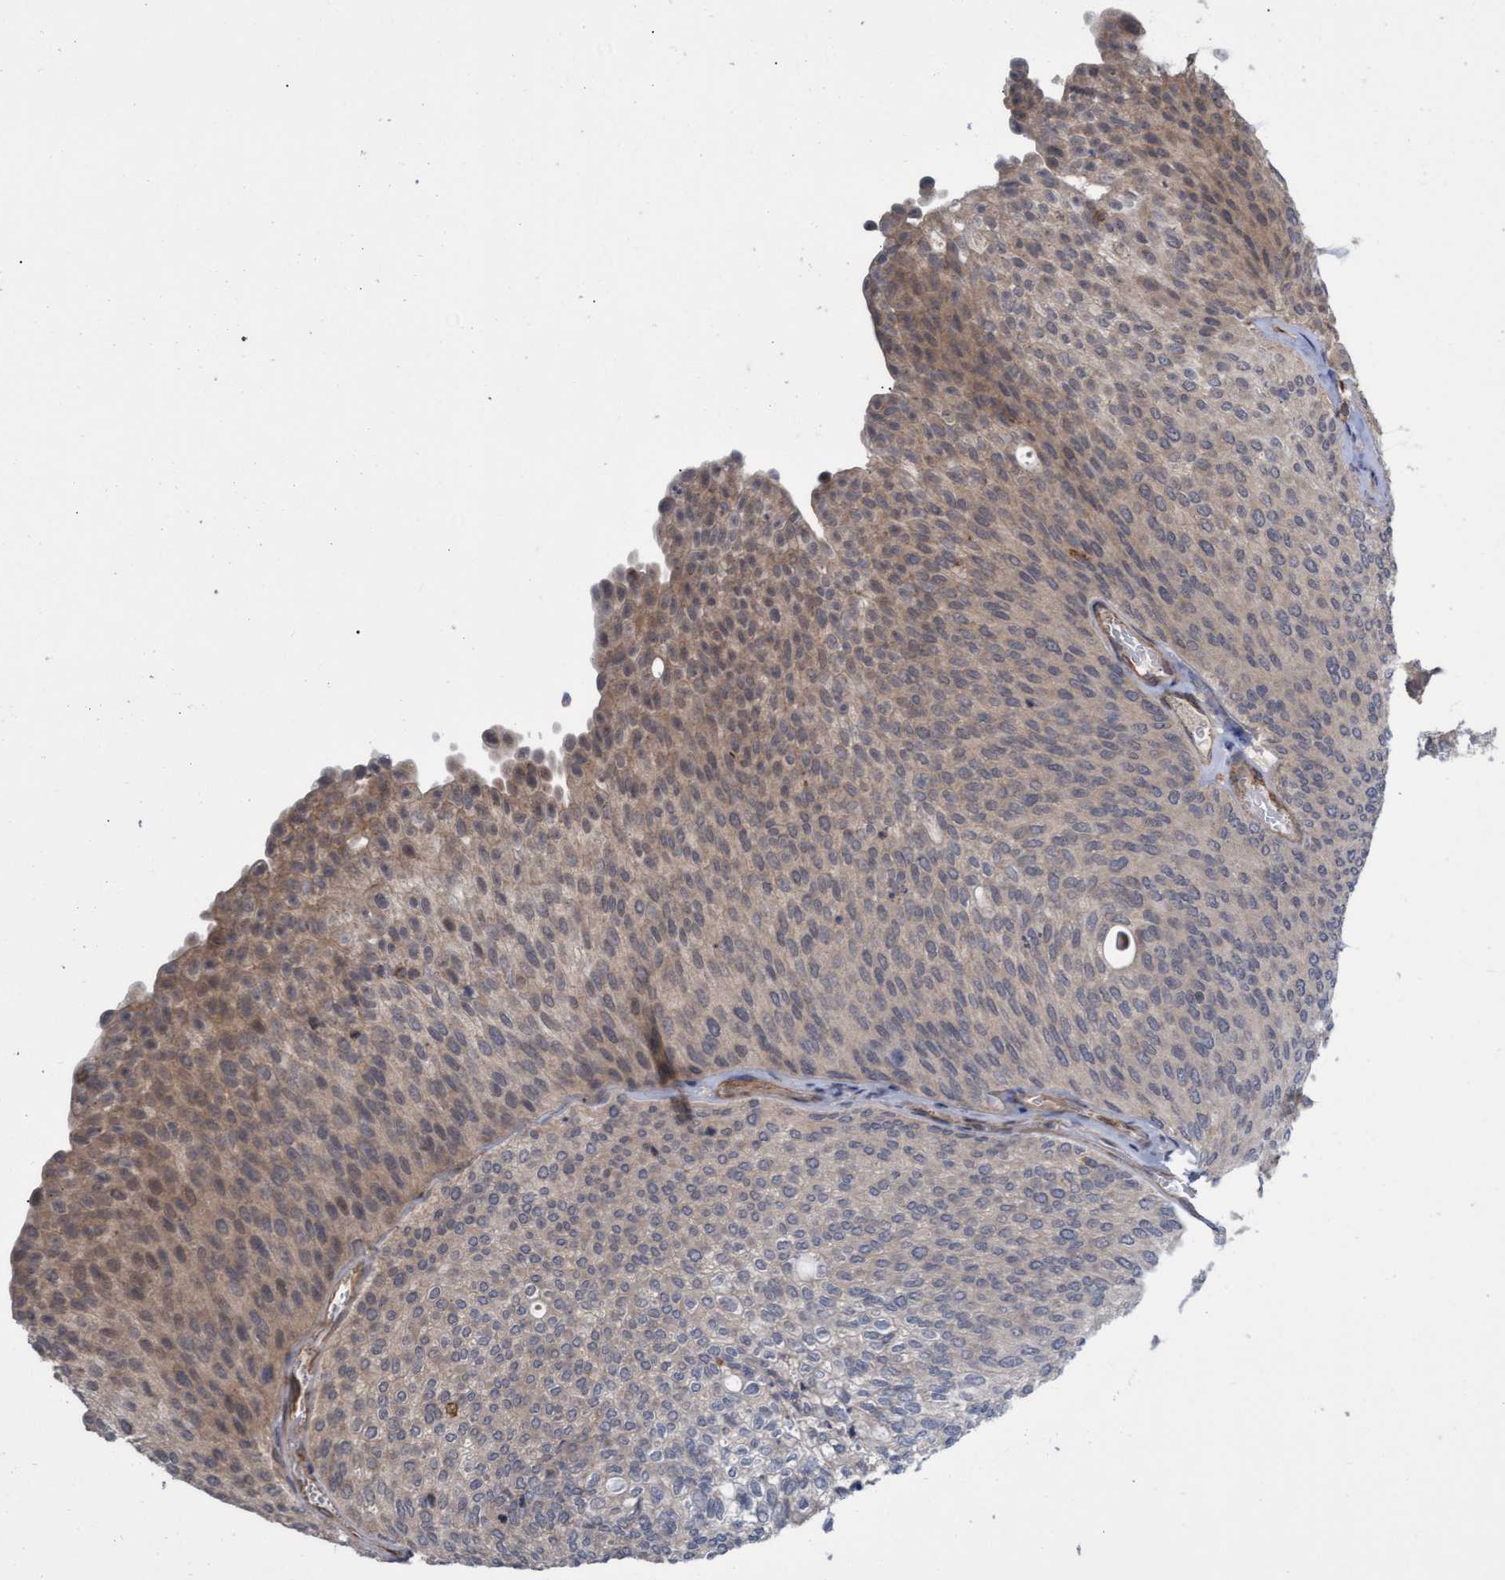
{"staining": {"intensity": "weak", "quantity": "<25%", "location": "cytoplasmic/membranous"}, "tissue": "urothelial cancer", "cell_type": "Tumor cells", "image_type": "cancer", "snomed": [{"axis": "morphology", "description": "Urothelial carcinoma, Low grade"}, {"axis": "topography", "description": "Urinary bladder"}], "caption": "The histopathology image shows no staining of tumor cells in urothelial cancer.", "gene": "TNFRSF10B", "patient": {"sex": "female", "age": 79}}